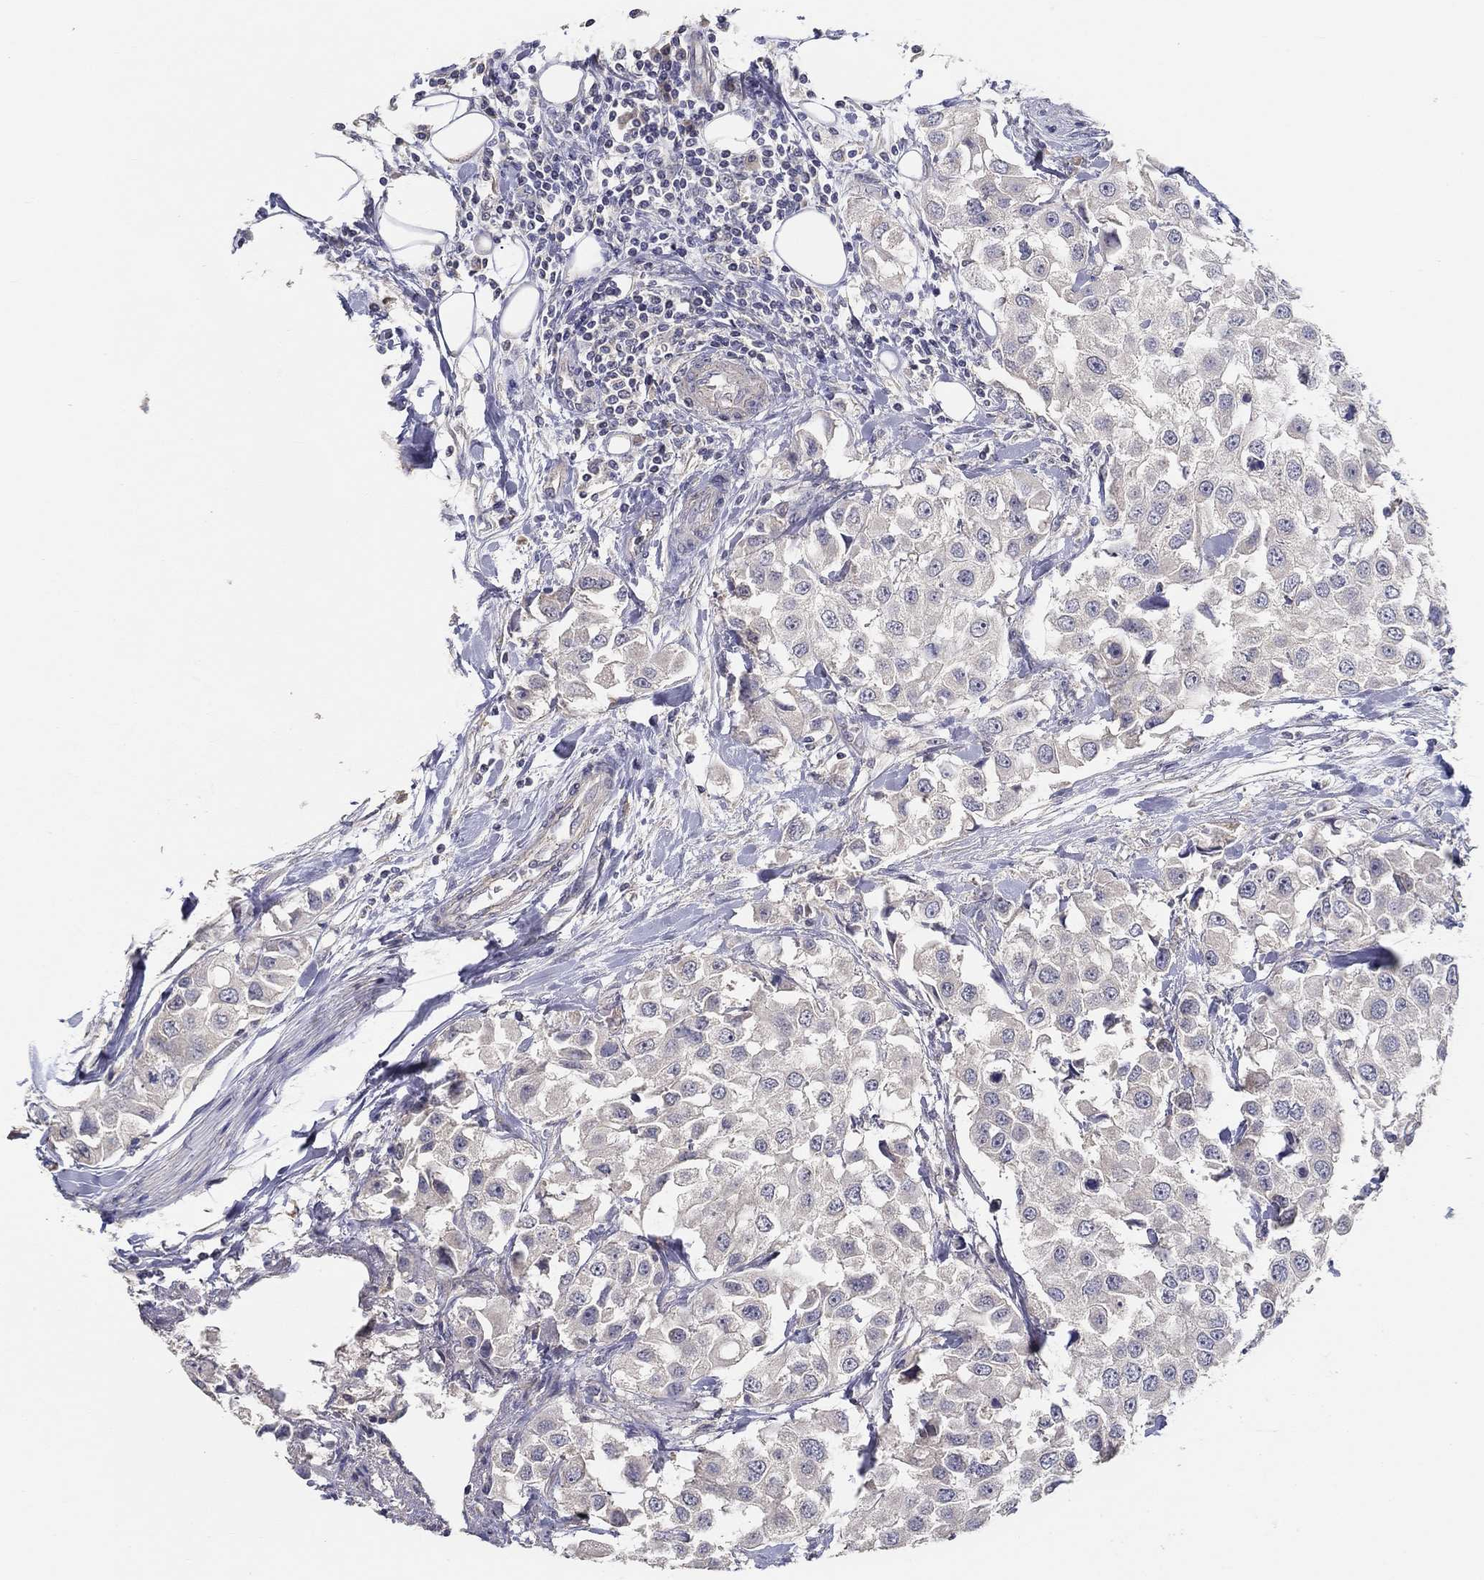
{"staining": {"intensity": "negative", "quantity": "none", "location": "none"}, "tissue": "urothelial cancer", "cell_type": "Tumor cells", "image_type": "cancer", "snomed": [{"axis": "morphology", "description": "Urothelial carcinoma, High grade"}, {"axis": "topography", "description": "Urinary bladder"}], "caption": "Immunohistochemical staining of urothelial carcinoma (high-grade) displays no significant expression in tumor cells.", "gene": "DOCK3", "patient": {"sex": "female", "age": 64}}